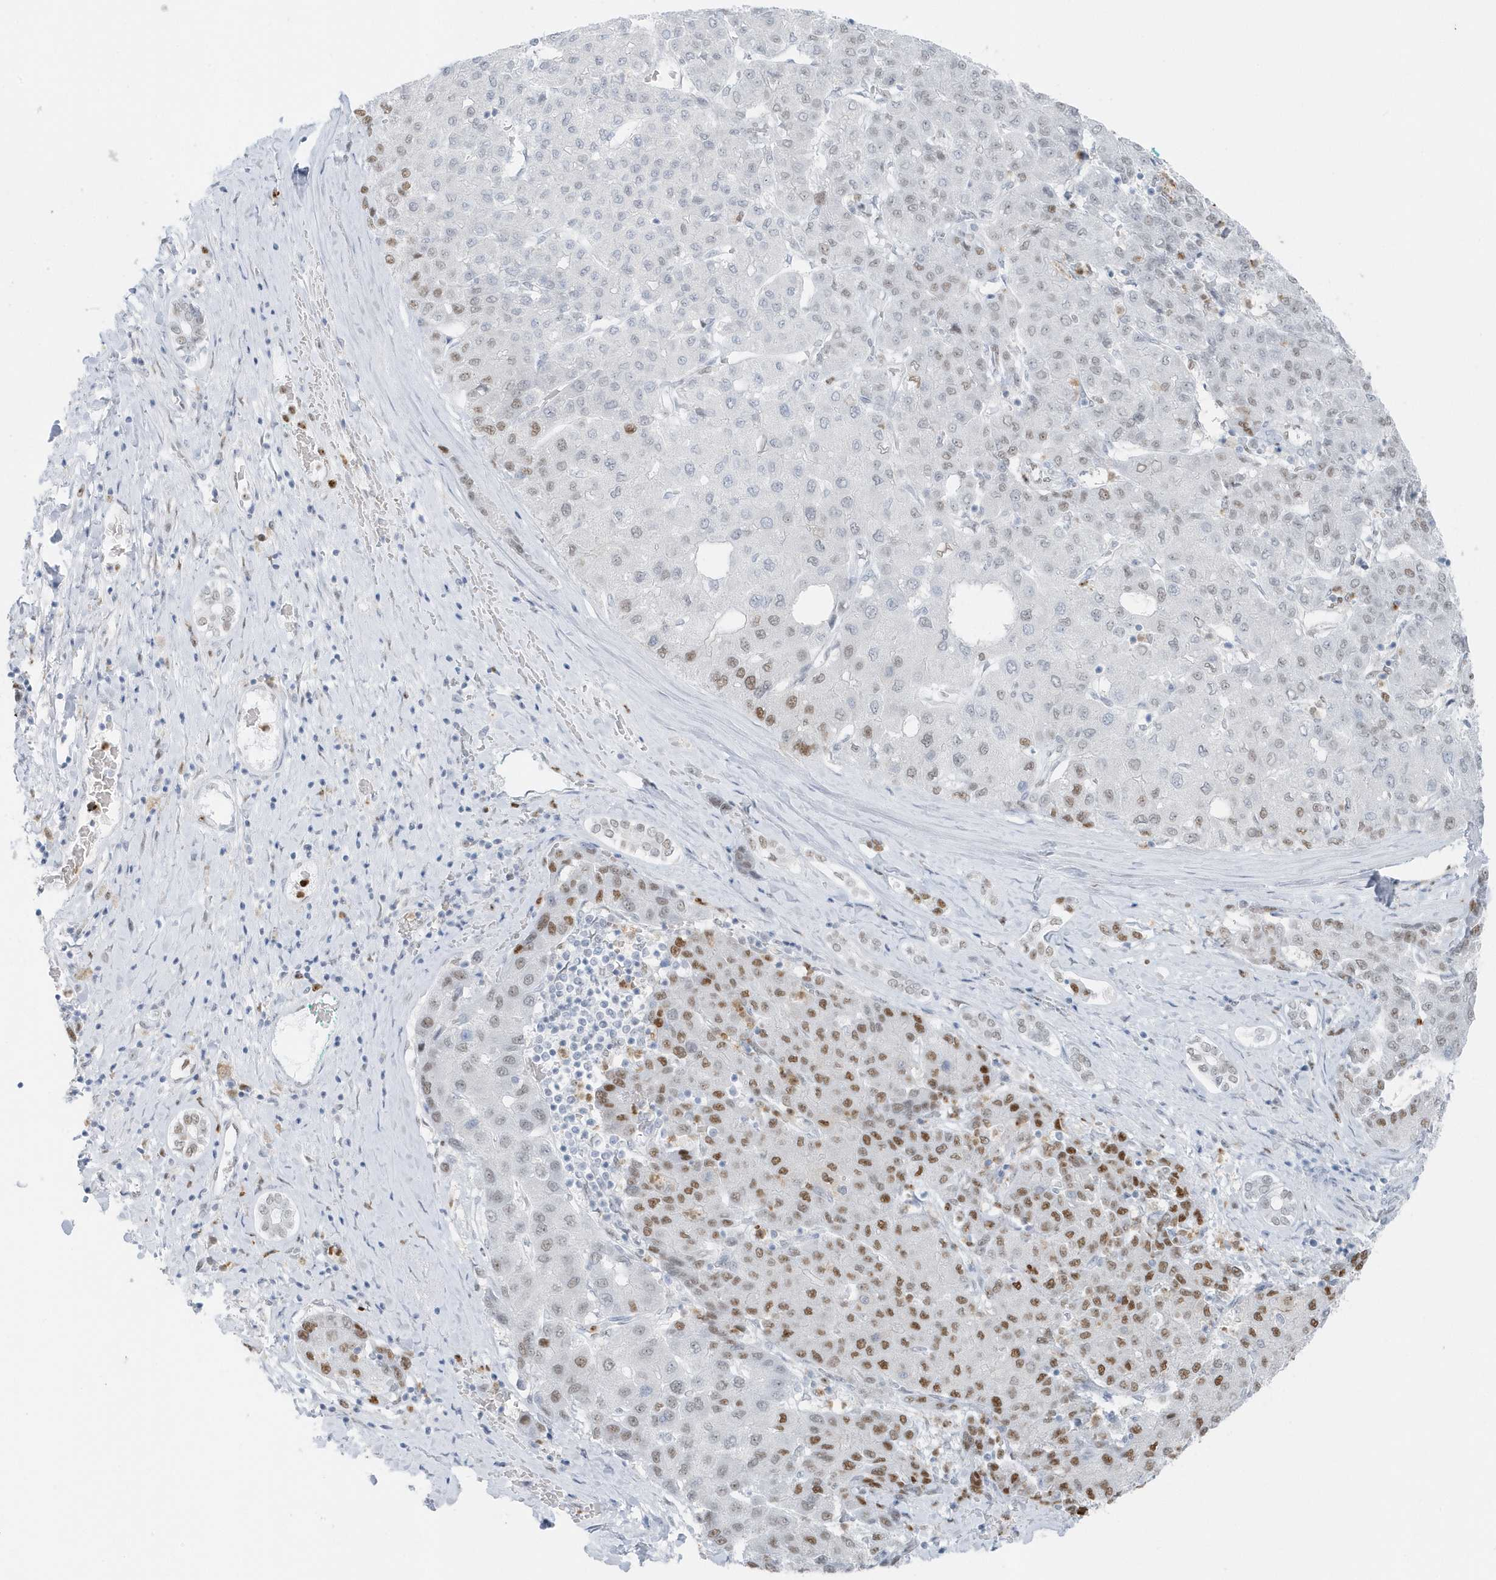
{"staining": {"intensity": "moderate", "quantity": "<25%", "location": "nuclear"}, "tissue": "liver cancer", "cell_type": "Tumor cells", "image_type": "cancer", "snomed": [{"axis": "morphology", "description": "Carcinoma, Hepatocellular, NOS"}, {"axis": "topography", "description": "Liver"}], "caption": "Liver cancer (hepatocellular carcinoma) tissue shows moderate nuclear staining in approximately <25% of tumor cells", "gene": "SMIM34", "patient": {"sex": "male", "age": 65}}